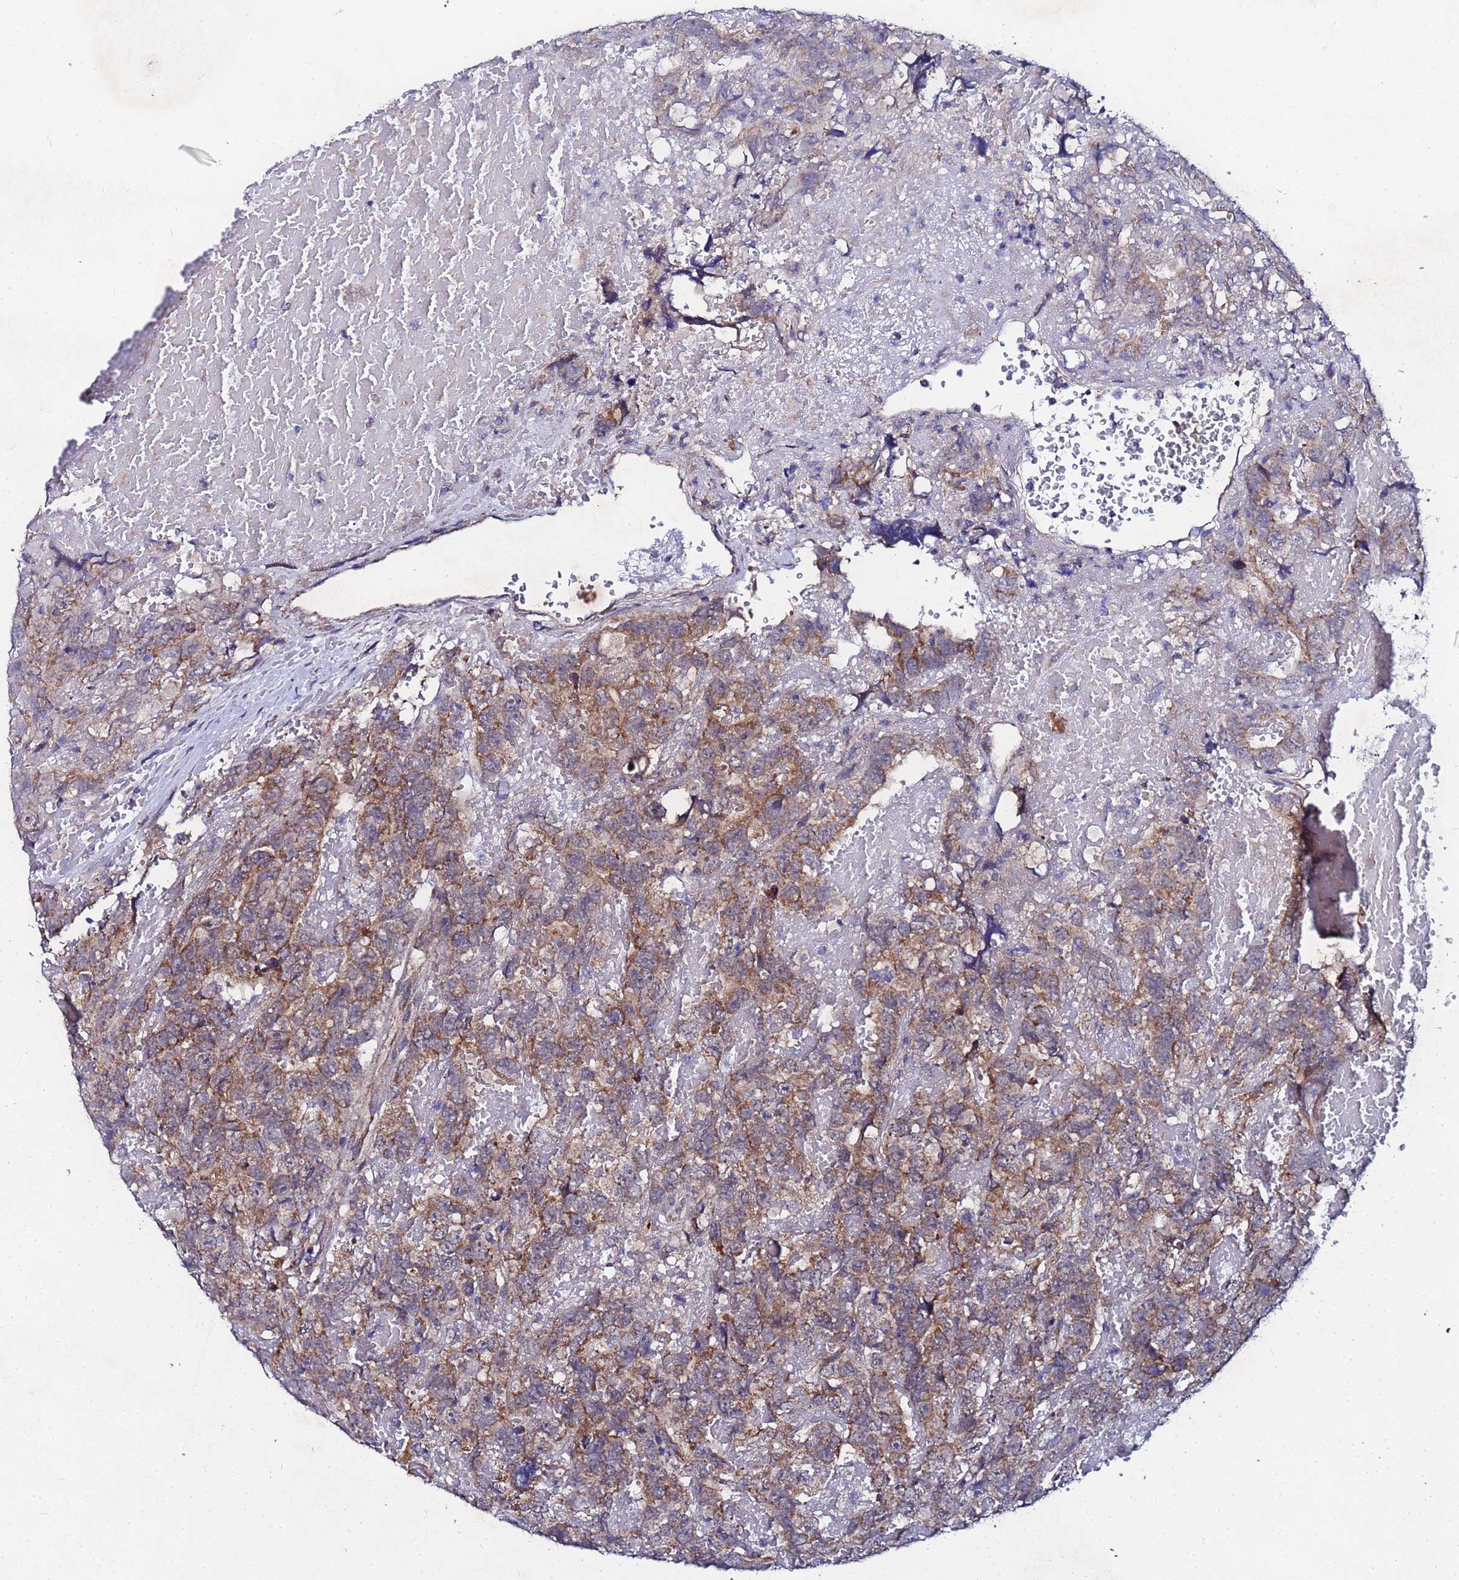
{"staining": {"intensity": "moderate", "quantity": "25%-75%", "location": "cytoplasmic/membranous"}, "tissue": "testis cancer", "cell_type": "Tumor cells", "image_type": "cancer", "snomed": [{"axis": "morphology", "description": "Carcinoma, Embryonal, NOS"}, {"axis": "topography", "description": "Testis"}], "caption": "Testis cancer stained with DAB IHC exhibits medium levels of moderate cytoplasmic/membranous staining in about 25%-75% of tumor cells.", "gene": "FAHD2A", "patient": {"sex": "male", "age": 45}}